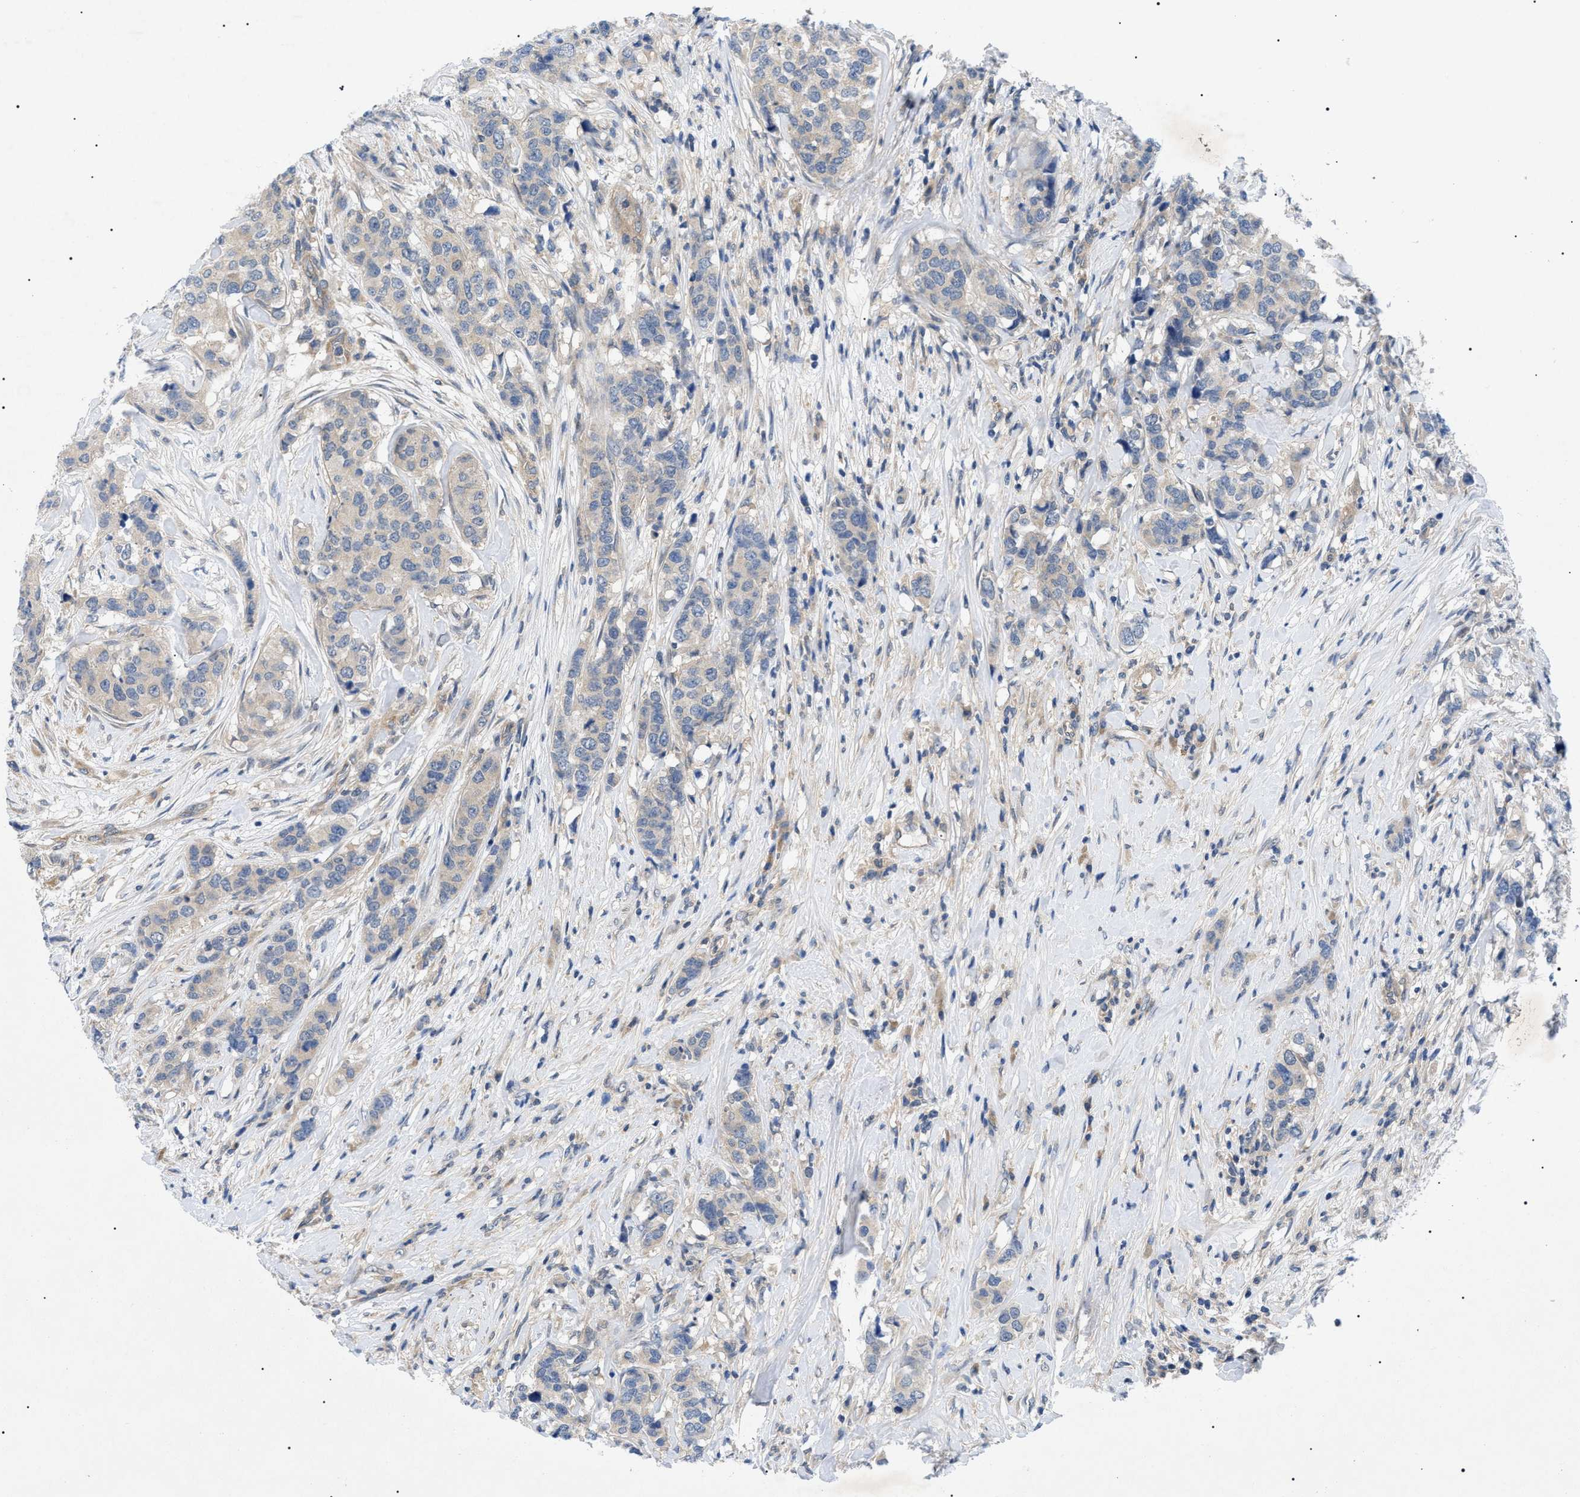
{"staining": {"intensity": "weak", "quantity": "<25%", "location": "cytoplasmic/membranous"}, "tissue": "breast cancer", "cell_type": "Tumor cells", "image_type": "cancer", "snomed": [{"axis": "morphology", "description": "Lobular carcinoma"}, {"axis": "topography", "description": "Breast"}], "caption": "The image displays no staining of tumor cells in breast cancer. Brightfield microscopy of immunohistochemistry stained with DAB (3,3'-diaminobenzidine) (brown) and hematoxylin (blue), captured at high magnification.", "gene": "RIPK1", "patient": {"sex": "female", "age": 59}}